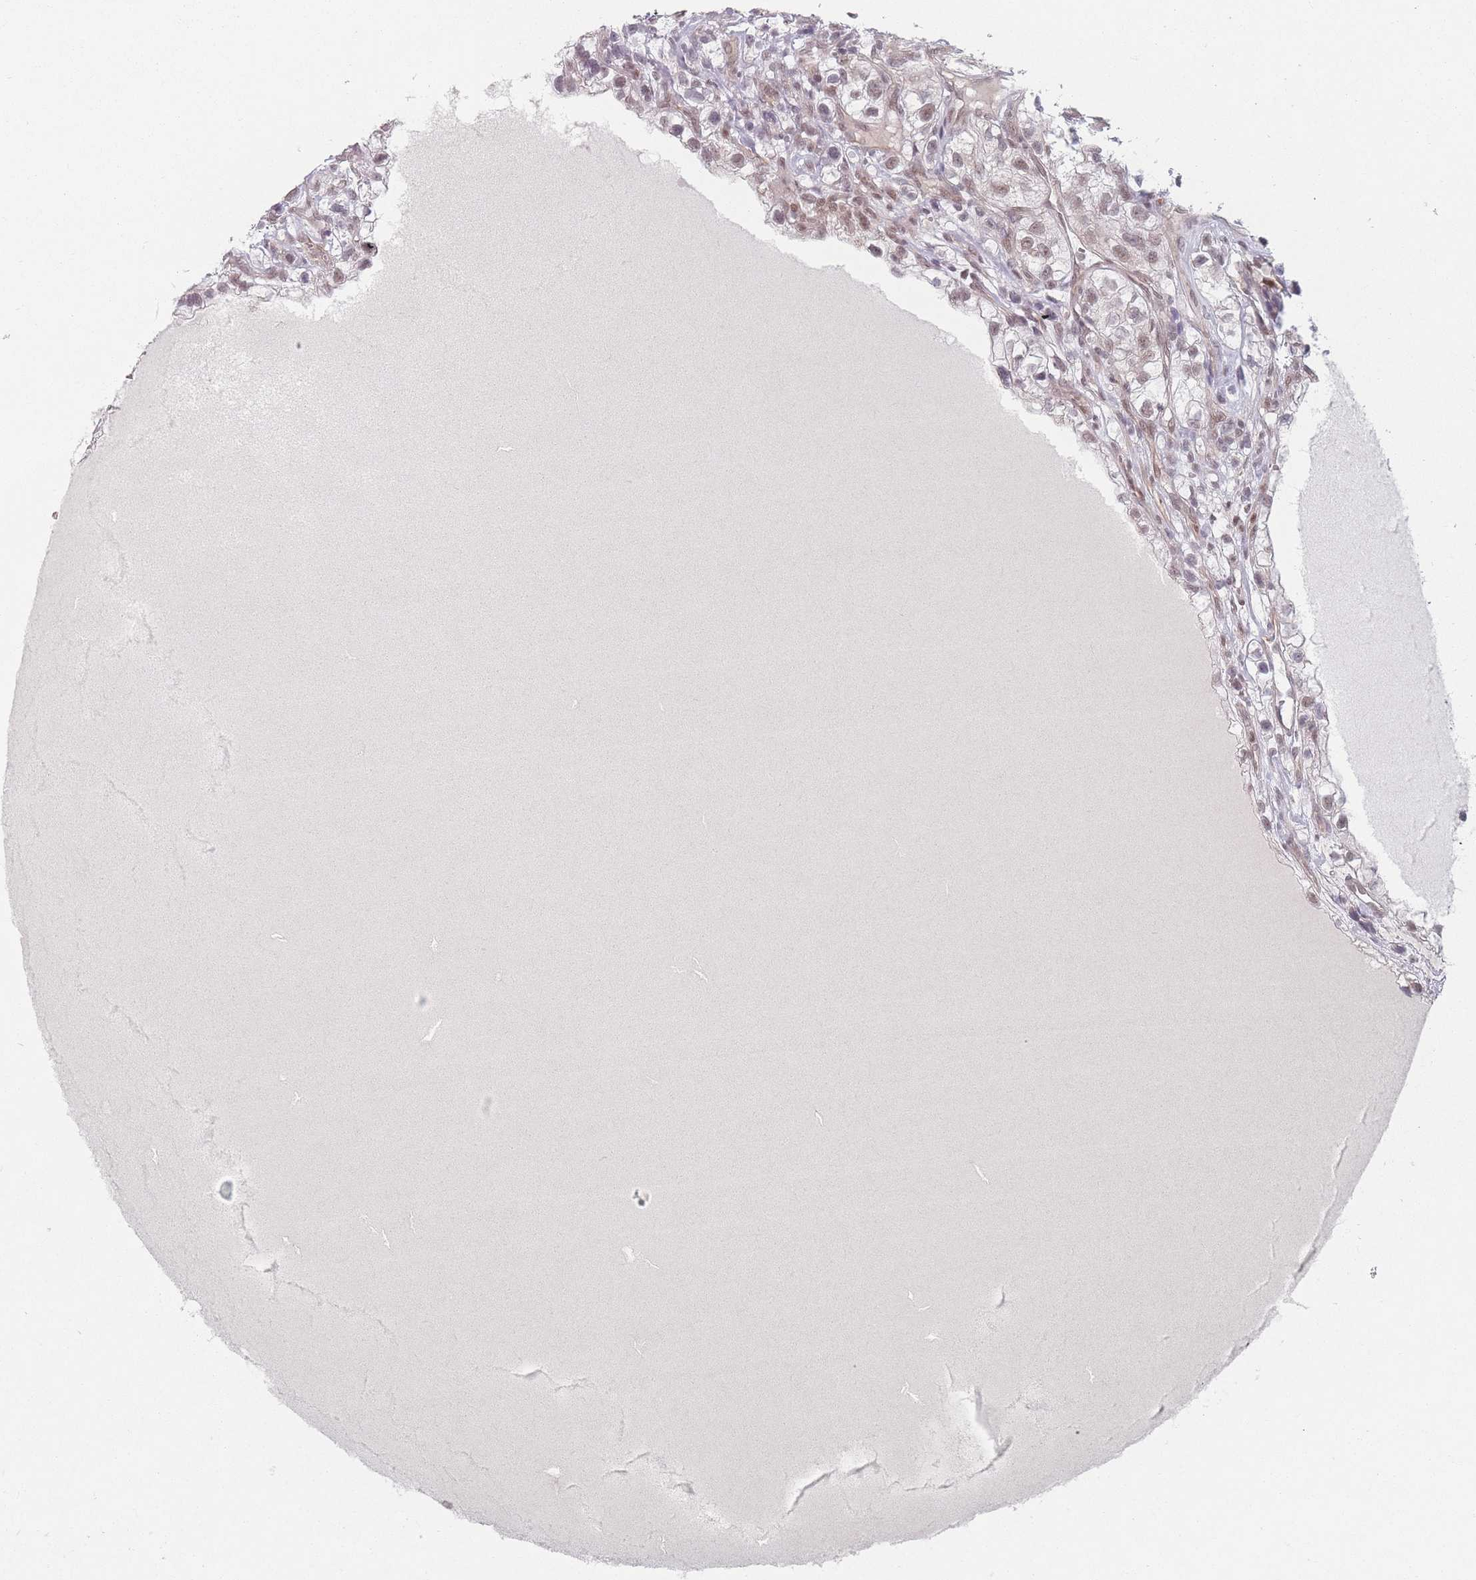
{"staining": {"intensity": "weak", "quantity": "25%-75%", "location": "nuclear"}, "tissue": "renal cancer", "cell_type": "Tumor cells", "image_type": "cancer", "snomed": [{"axis": "morphology", "description": "Adenocarcinoma, NOS"}, {"axis": "topography", "description": "Kidney"}], "caption": "Immunohistochemistry (DAB (3,3'-diaminobenzidine)) staining of human adenocarcinoma (renal) exhibits weak nuclear protein expression in about 25%-75% of tumor cells. (brown staining indicates protein expression, while blue staining denotes nuclei).", "gene": "ZC3H14", "patient": {"sex": "female", "age": 57}}